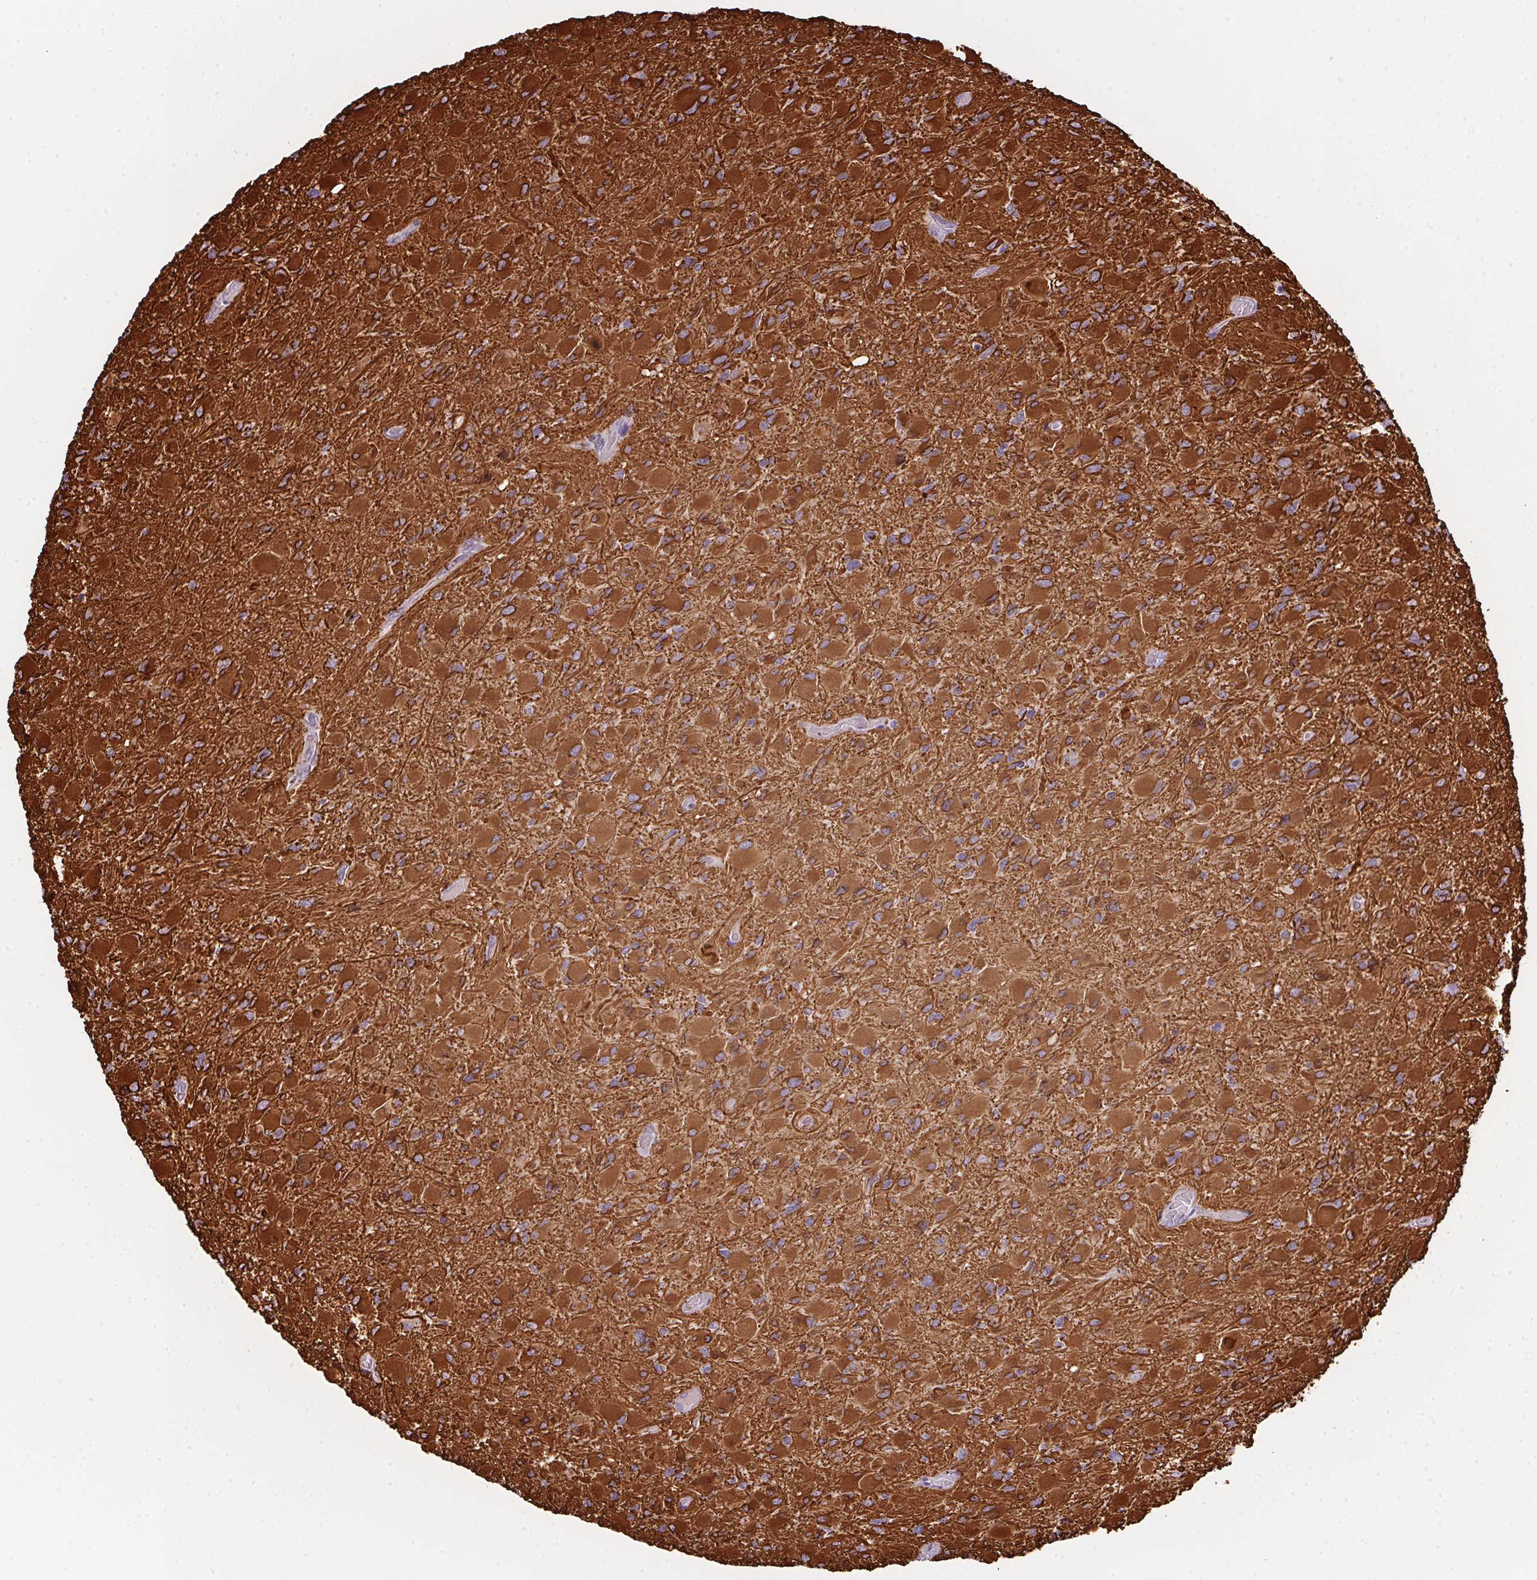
{"staining": {"intensity": "strong", "quantity": "25%-75%", "location": "cytoplasmic/membranous"}, "tissue": "glioma", "cell_type": "Tumor cells", "image_type": "cancer", "snomed": [{"axis": "morphology", "description": "Glioma, malignant, High grade"}, {"axis": "topography", "description": "Cerebral cortex"}], "caption": "Human high-grade glioma (malignant) stained with a brown dye demonstrates strong cytoplasmic/membranous positive positivity in about 25%-75% of tumor cells.", "gene": "ECPAS", "patient": {"sex": "female", "age": 36}}